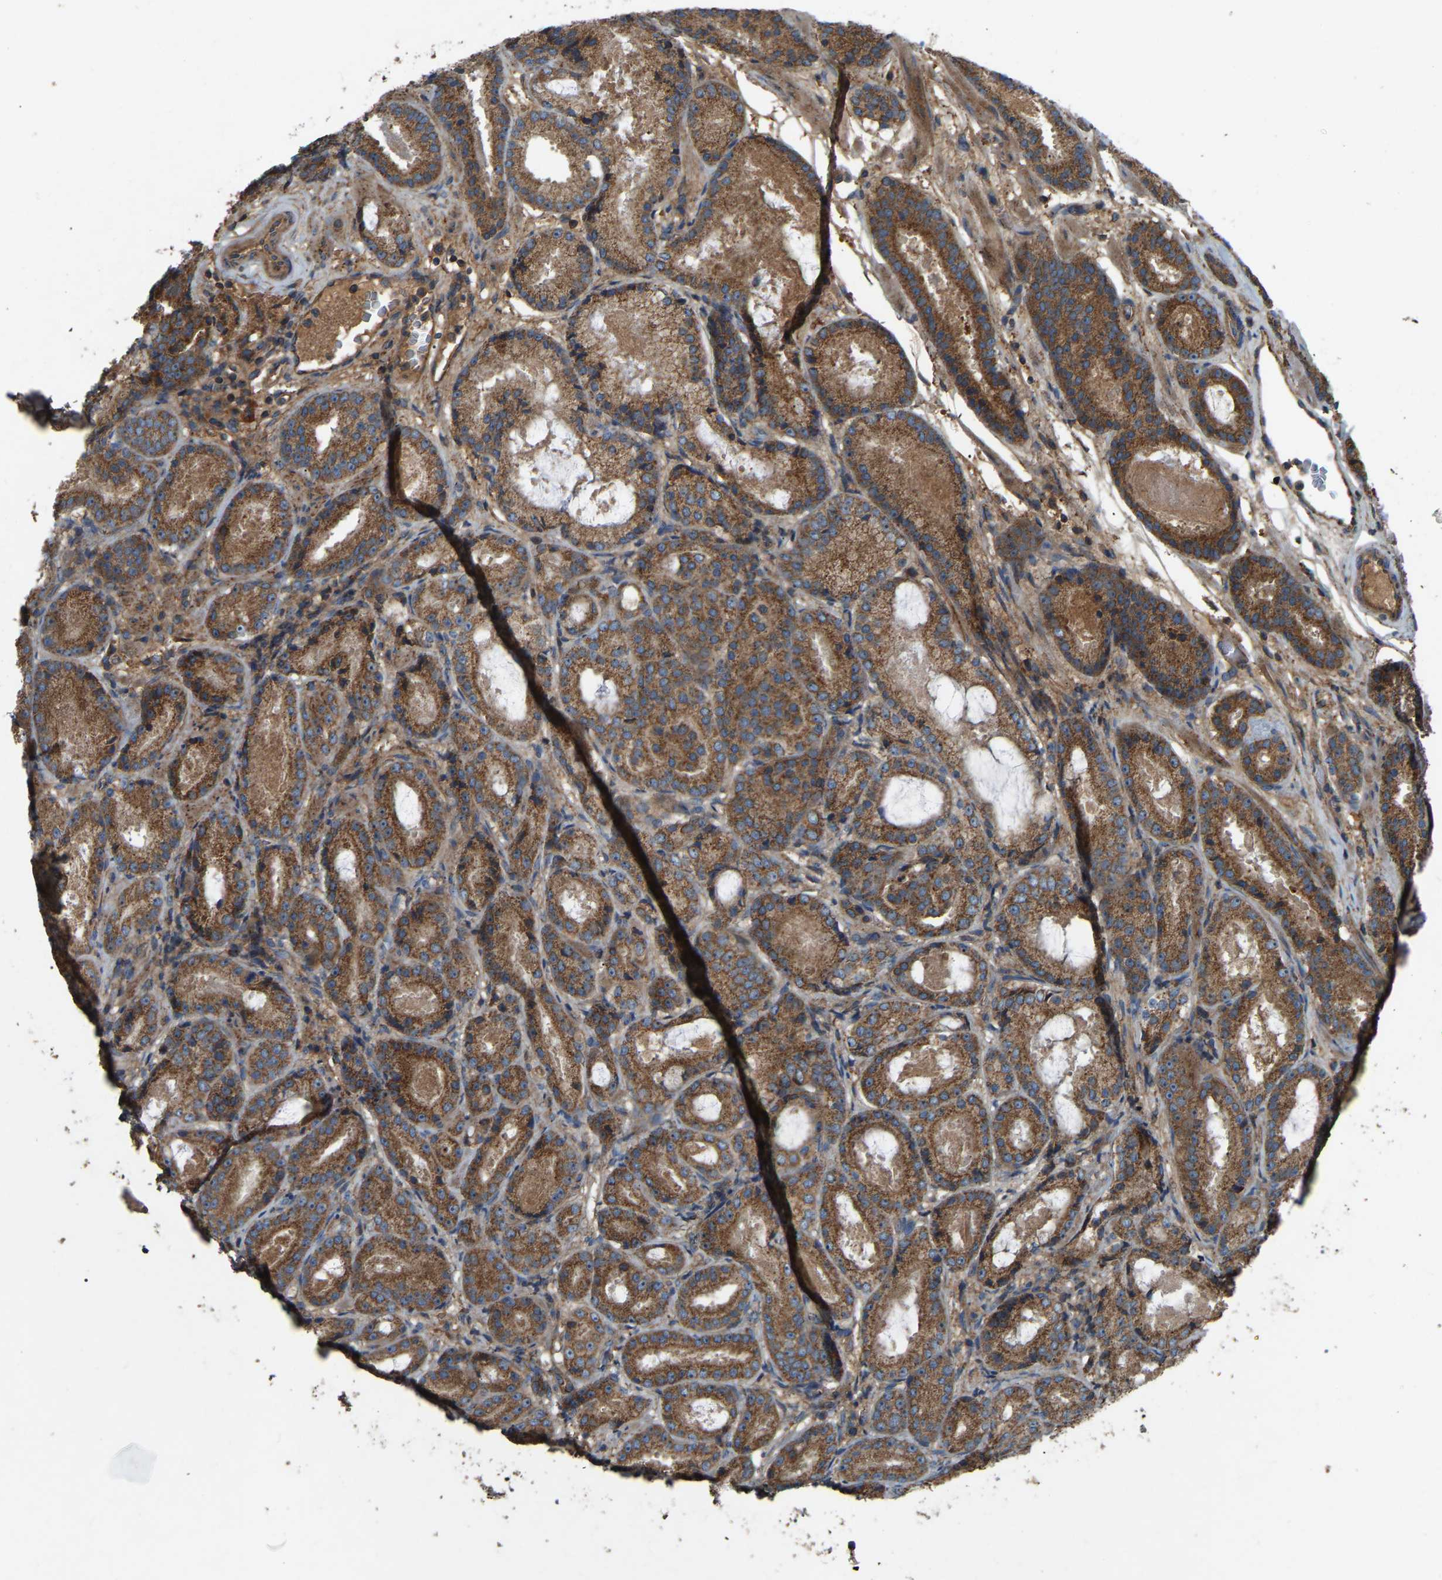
{"staining": {"intensity": "strong", "quantity": ">75%", "location": "cytoplasmic/membranous"}, "tissue": "prostate cancer", "cell_type": "Tumor cells", "image_type": "cancer", "snomed": [{"axis": "morphology", "description": "Adenocarcinoma, Low grade"}, {"axis": "topography", "description": "Prostate"}], "caption": "Protein analysis of adenocarcinoma (low-grade) (prostate) tissue demonstrates strong cytoplasmic/membranous expression in approximately >75% of tumor cells. (brown staining indicates protein expression, while blue staining denotes nuclei).", "gene": "SAMD9L", "patient": {"sex": "male", "age": 69}}